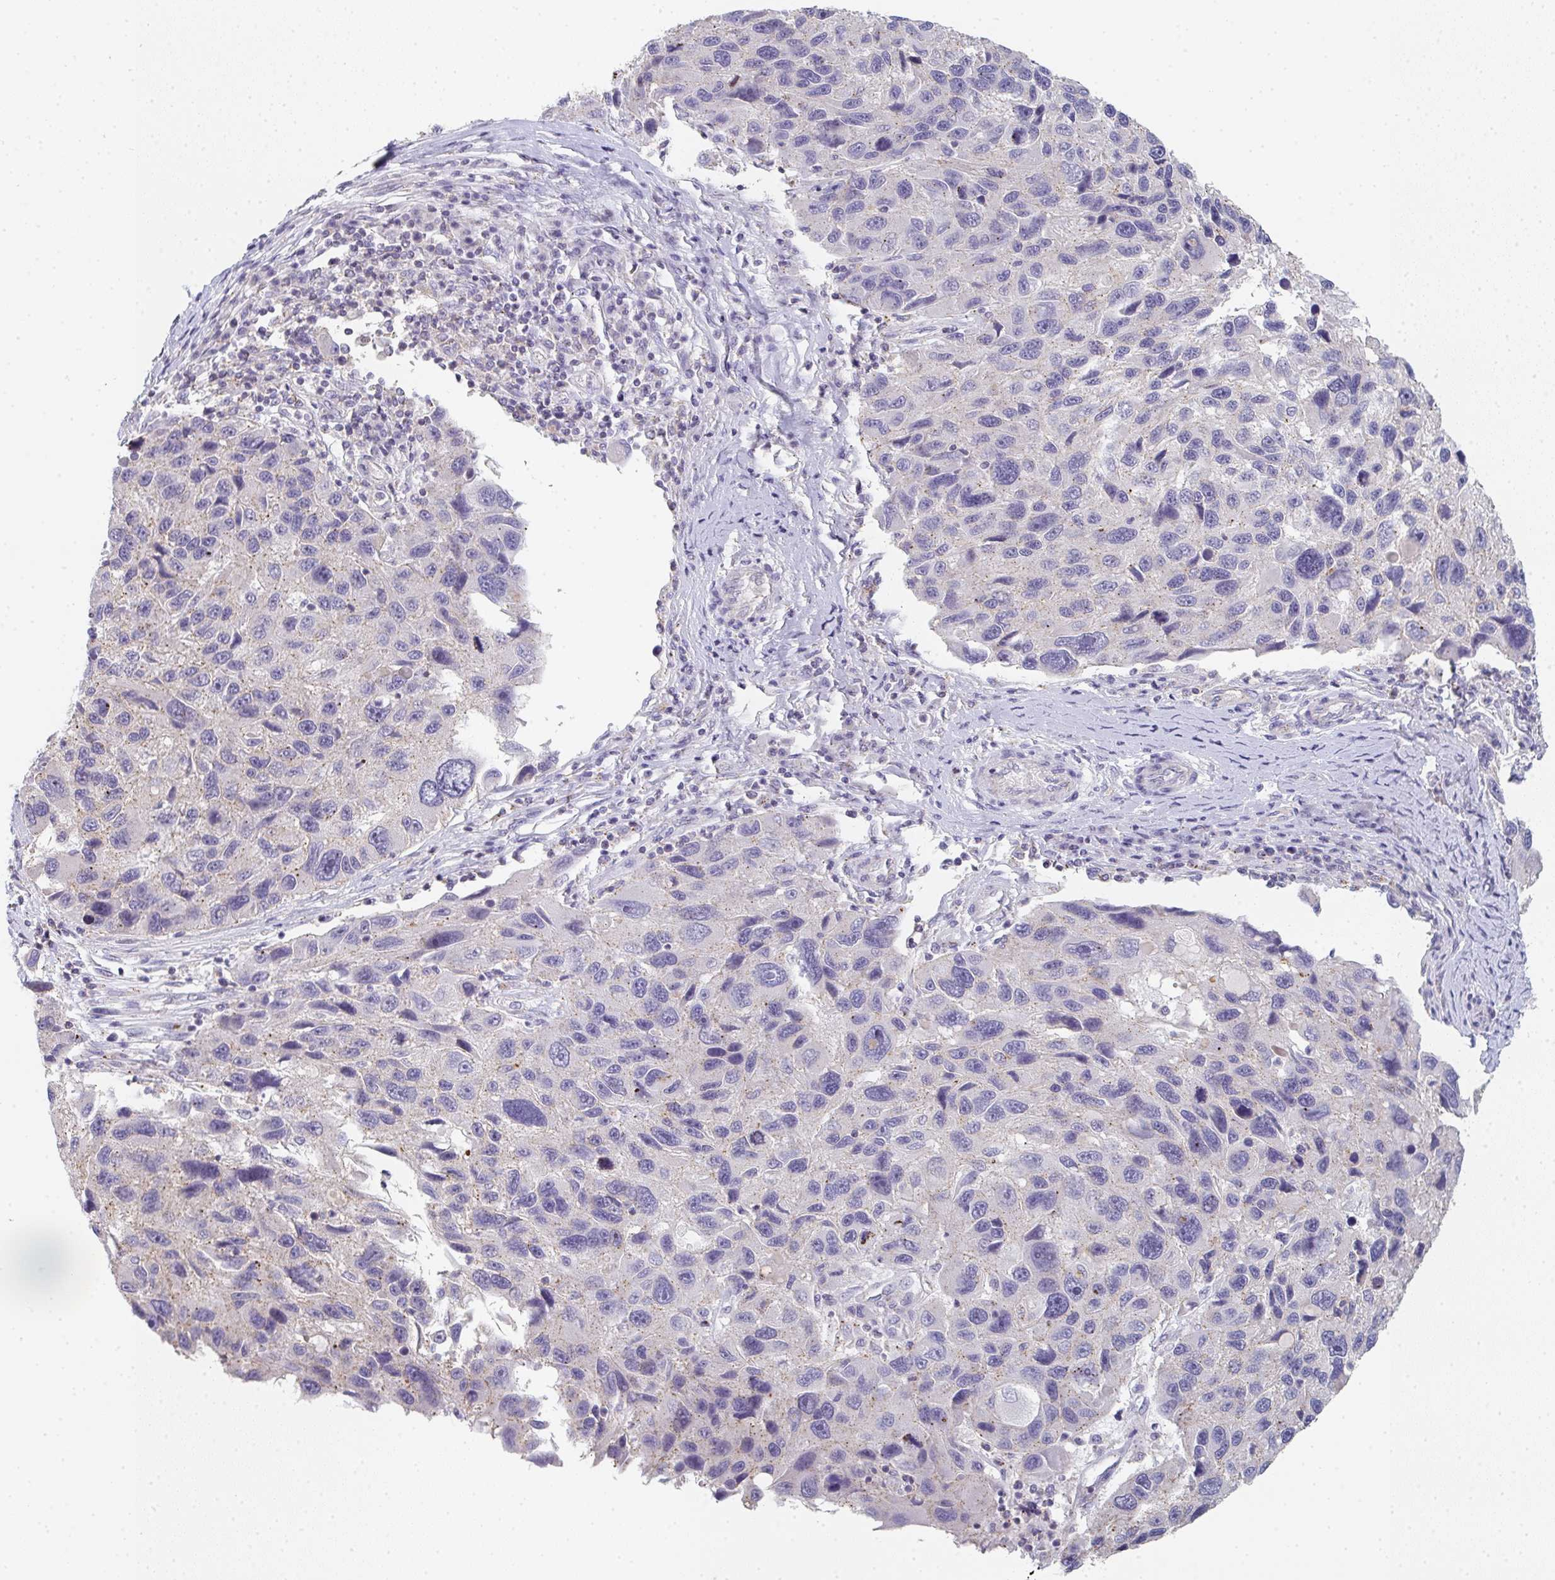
{"staining": {"intensity": "negative", "quantity": "none", "location": "none"}, "tissue": "melanoma", "cell_type": "Tumor cells", "image_type": "cancer", "snomed": [{"axis": "morphology", "description": "Malignant melanoma, NOS"}, {"axis": "topography", "description": "Skin"}], "caption": "This is an immunohistochemistry micrograph of malignant melanoma. There is no positivity in tumor cells.", "gene": "CHMP5", "patient": {"sex": "male", "age": 53}}